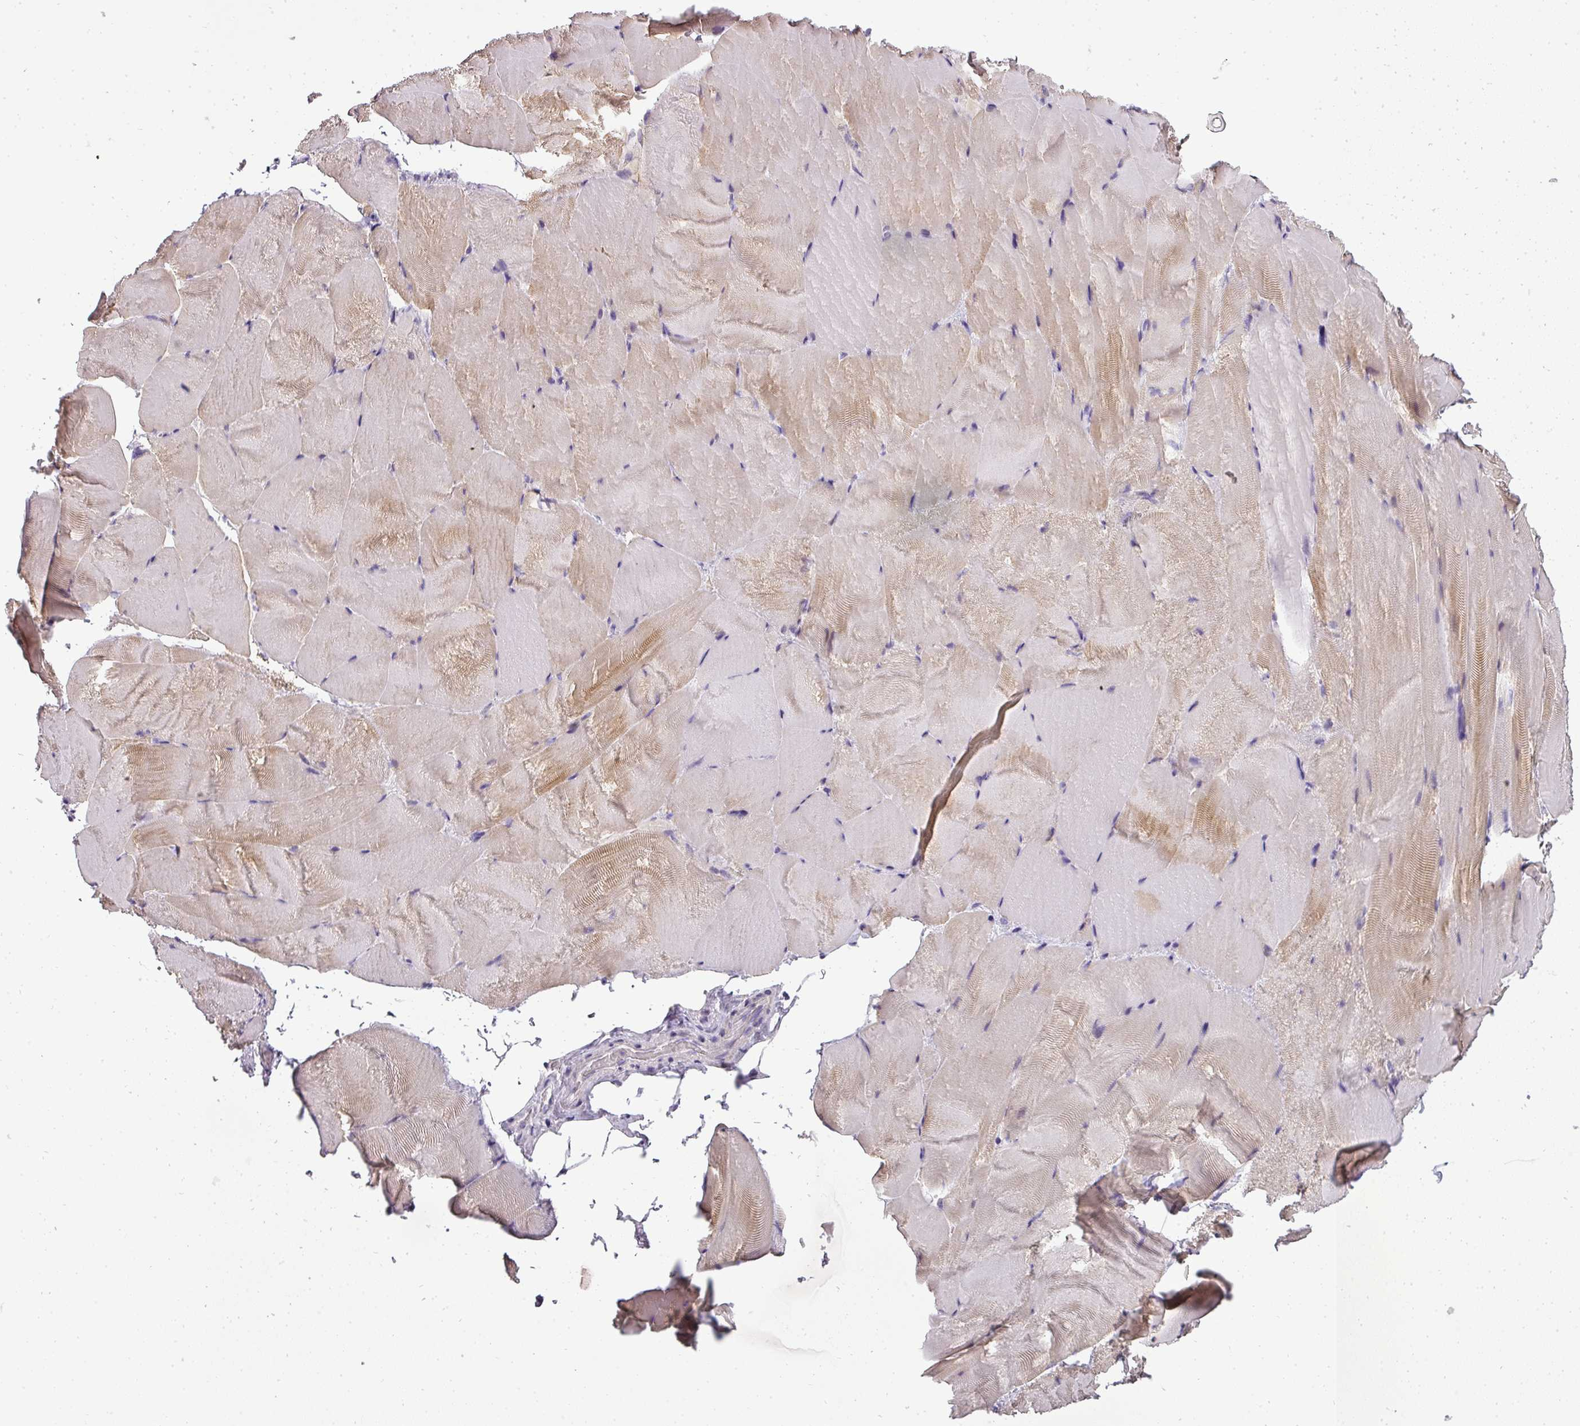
{"staining": {"intensity": "weak", "quantity": "25%-75%", "location": "cytoplasmic/membranous"}, "tissue": "skeletal muscle", "cell_type": "Myocytes", "image_type": "normal", "snomed": [{"axis": "morphology", "description": "Normal tissue, NOS"}, {"axis": "topography", "description": "Skeletal muscle"}], "caption": "Immunohistochemistry micrograph of benign human skeletal muscle stained for a protein (brown), which shows low levels of weak cytoplasmic/membranous expression in approximately 25%-75% of myocytes.", "gene": "ATP6V1D", "patient": {"sex": "female", "age": 64}}